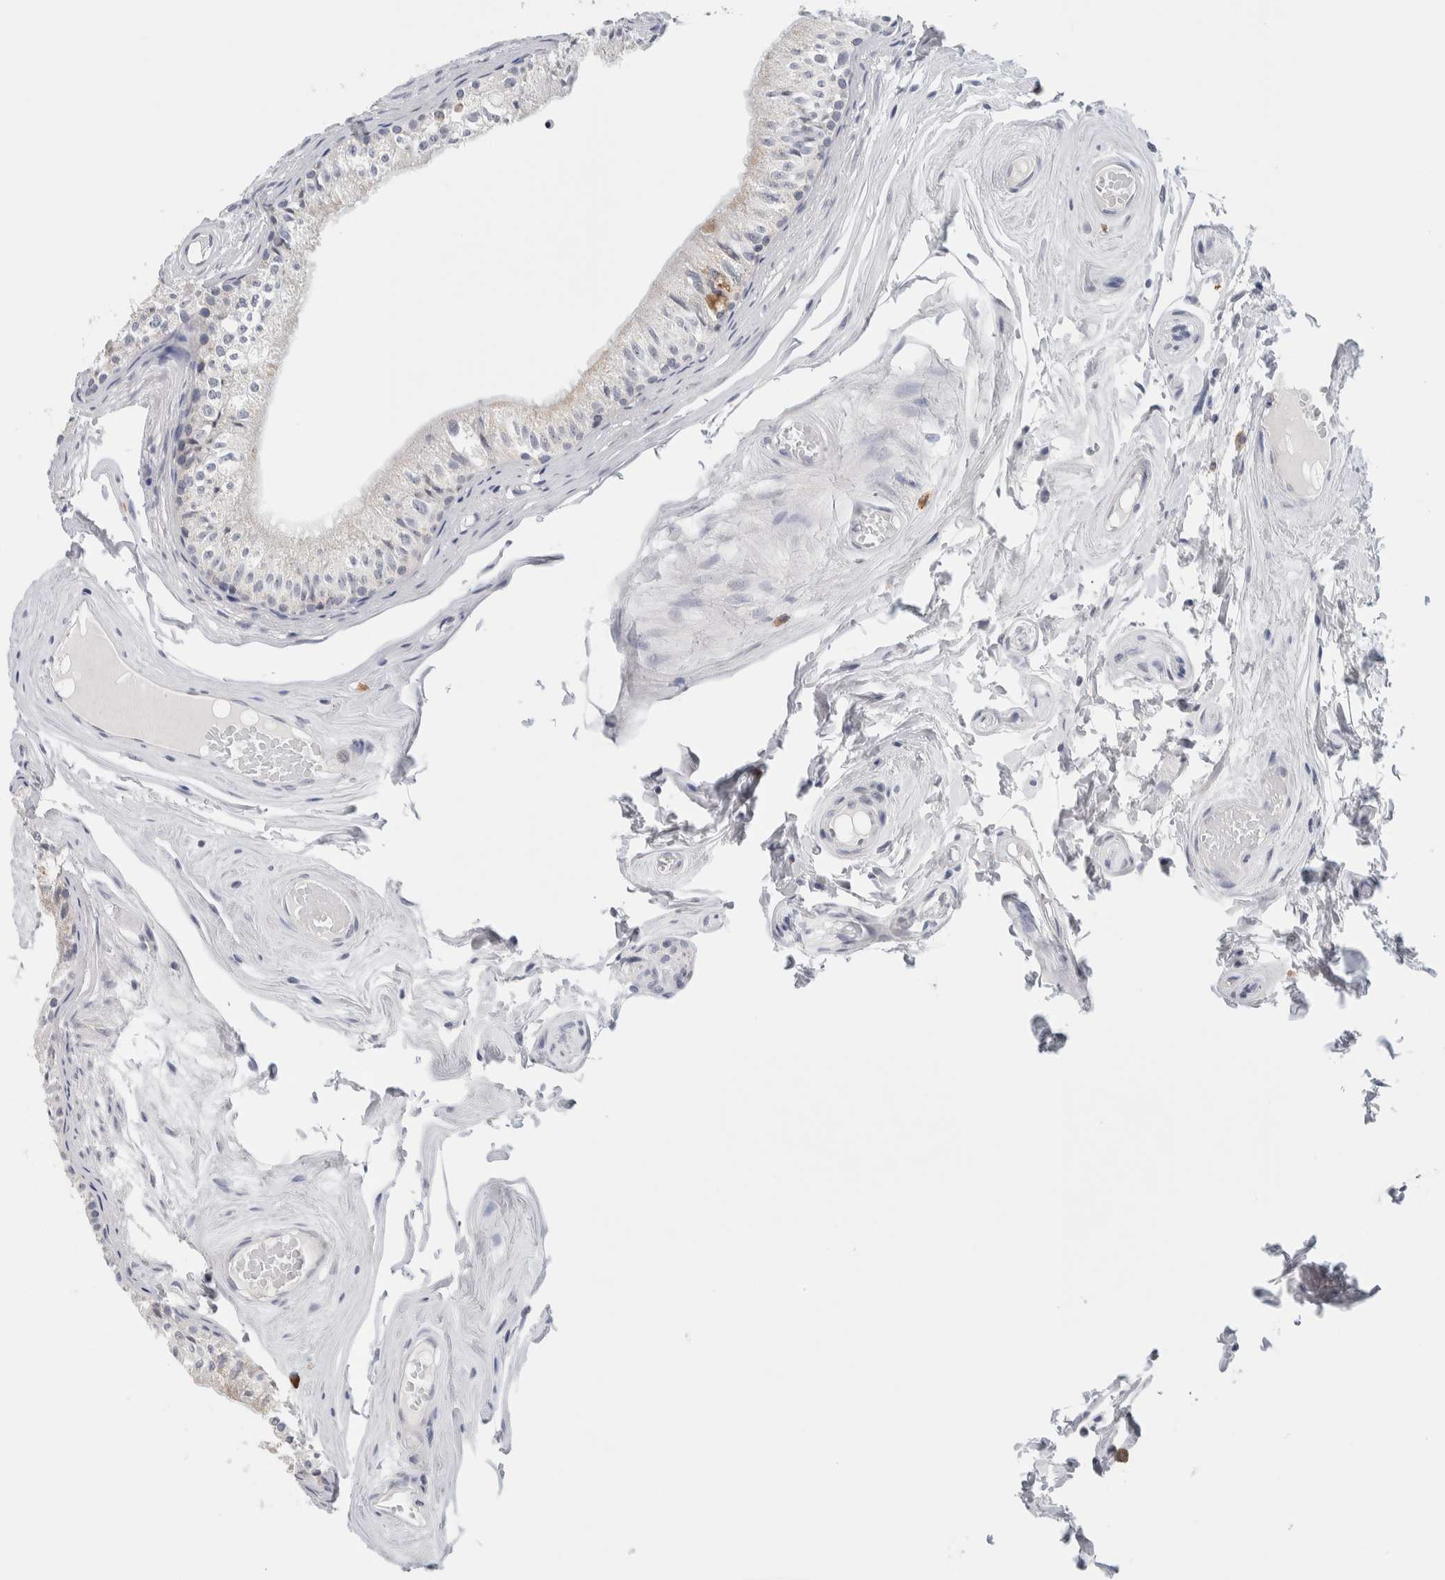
{"staining": {"intensity": "negative", "quantity": "none", "location": "none"}, "tissue": "epididymis", "cell_type": "Glandular cells", "image_type": "normal", "snomed": [{"axis": "morphology", "description": "Normal tissue, NOS"}, {"axis": "topography", "description": "Epididymis"}], "caption": "Immunohistochemical staining of normal epididymis reveals no significant positivity in glandular cells. (DAB (3,3'-diaminobenzidine) immunohistochemistry with hematoxylin counter stain).", "gene": "SCN2A", "patient": {"sex": "male", "age": 79}}